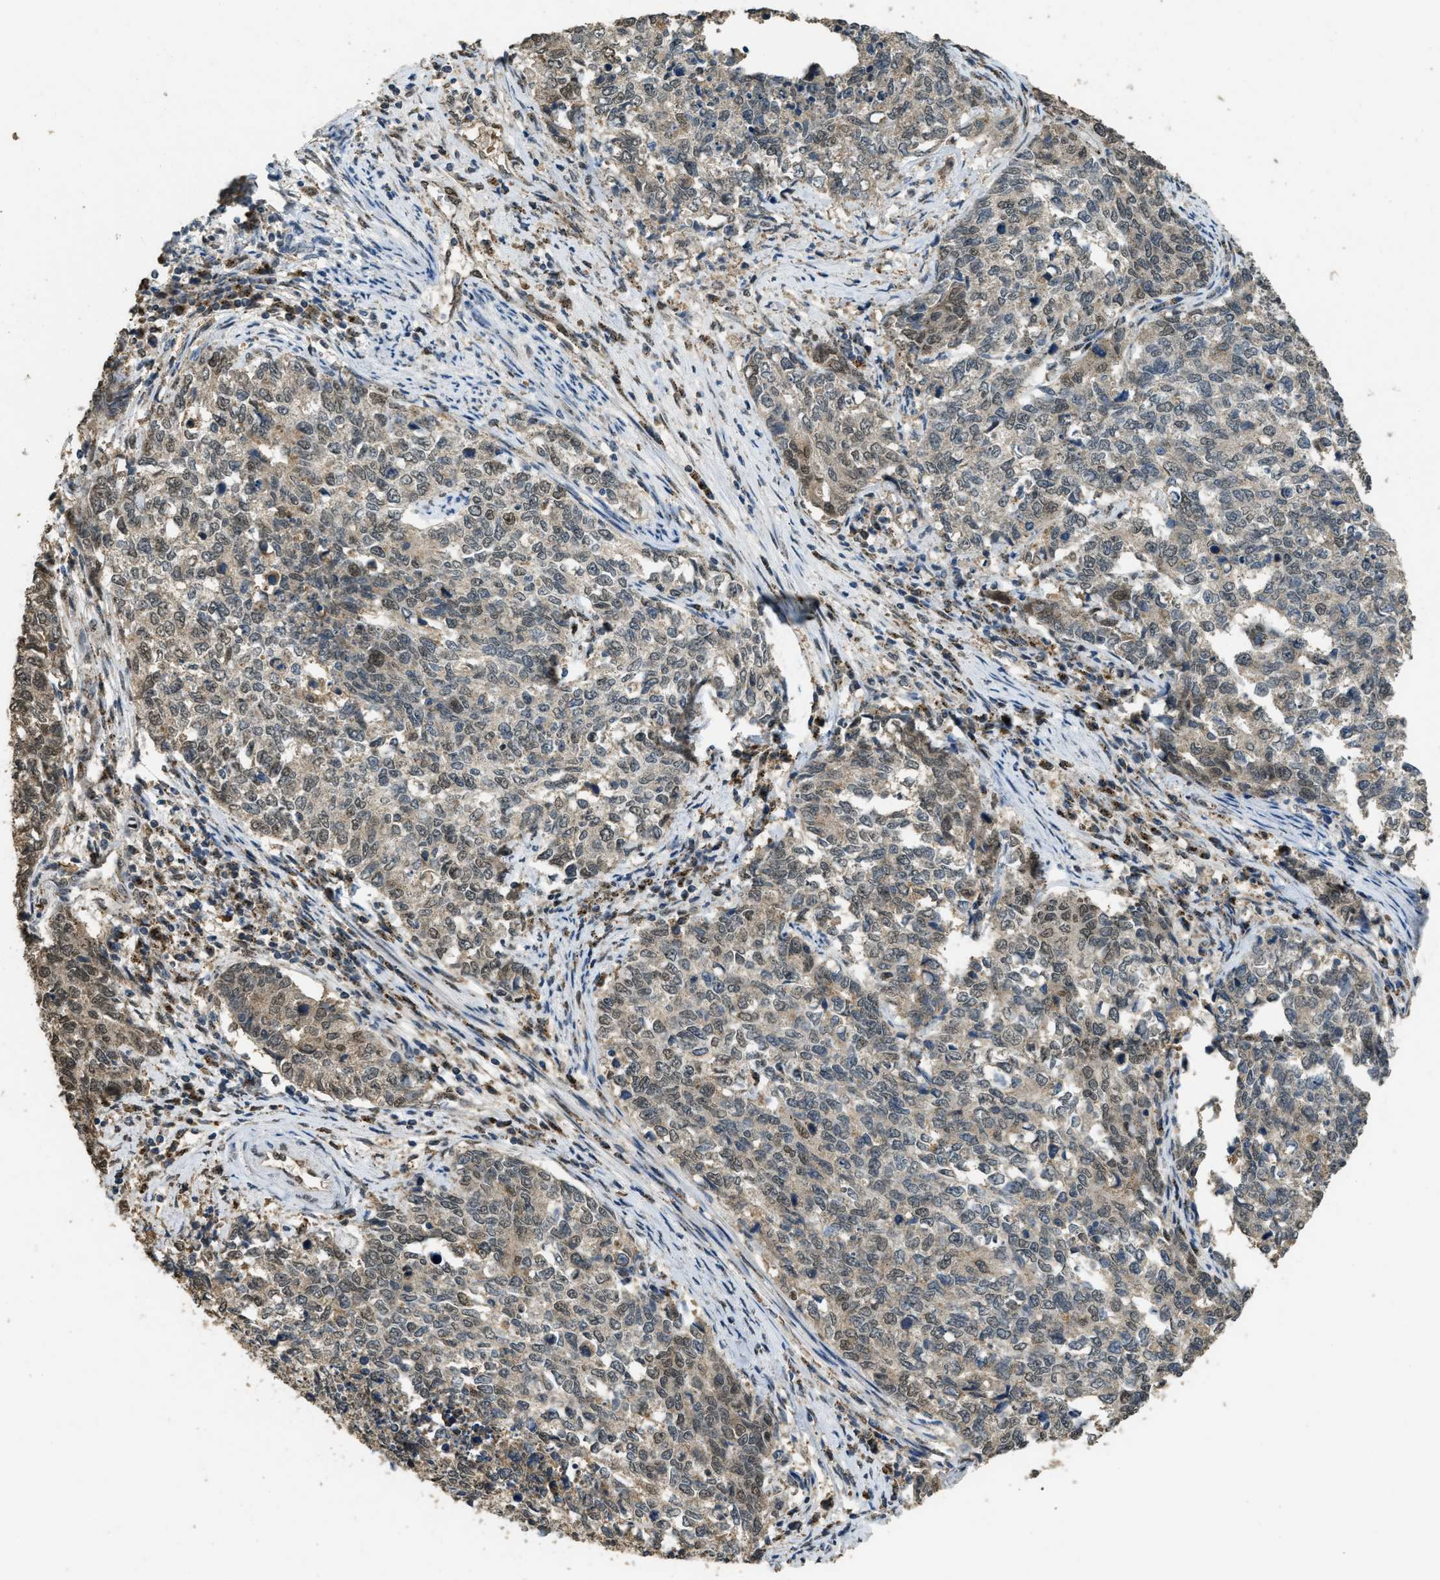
{"staining": {"intensity": "moderate", "quantity": "<25%", "location": "nuclear"}, "tissue": "cervical cancer", "cell_type": "Tumor cells", "image_type": "cancer", "snomed": [{"axis": "morphology", "description": "Squamous cell carcinoma, NOS"}, {"axis": "topography", "description": "Cervix"}], "caption": "A brown stain highlights moderate nuclear staining of a protein in cervical cancer (squamous cell carcinoma) tumor cells.", "gene": "IPO7", "patient": {"sex": "female", "age": 63}}